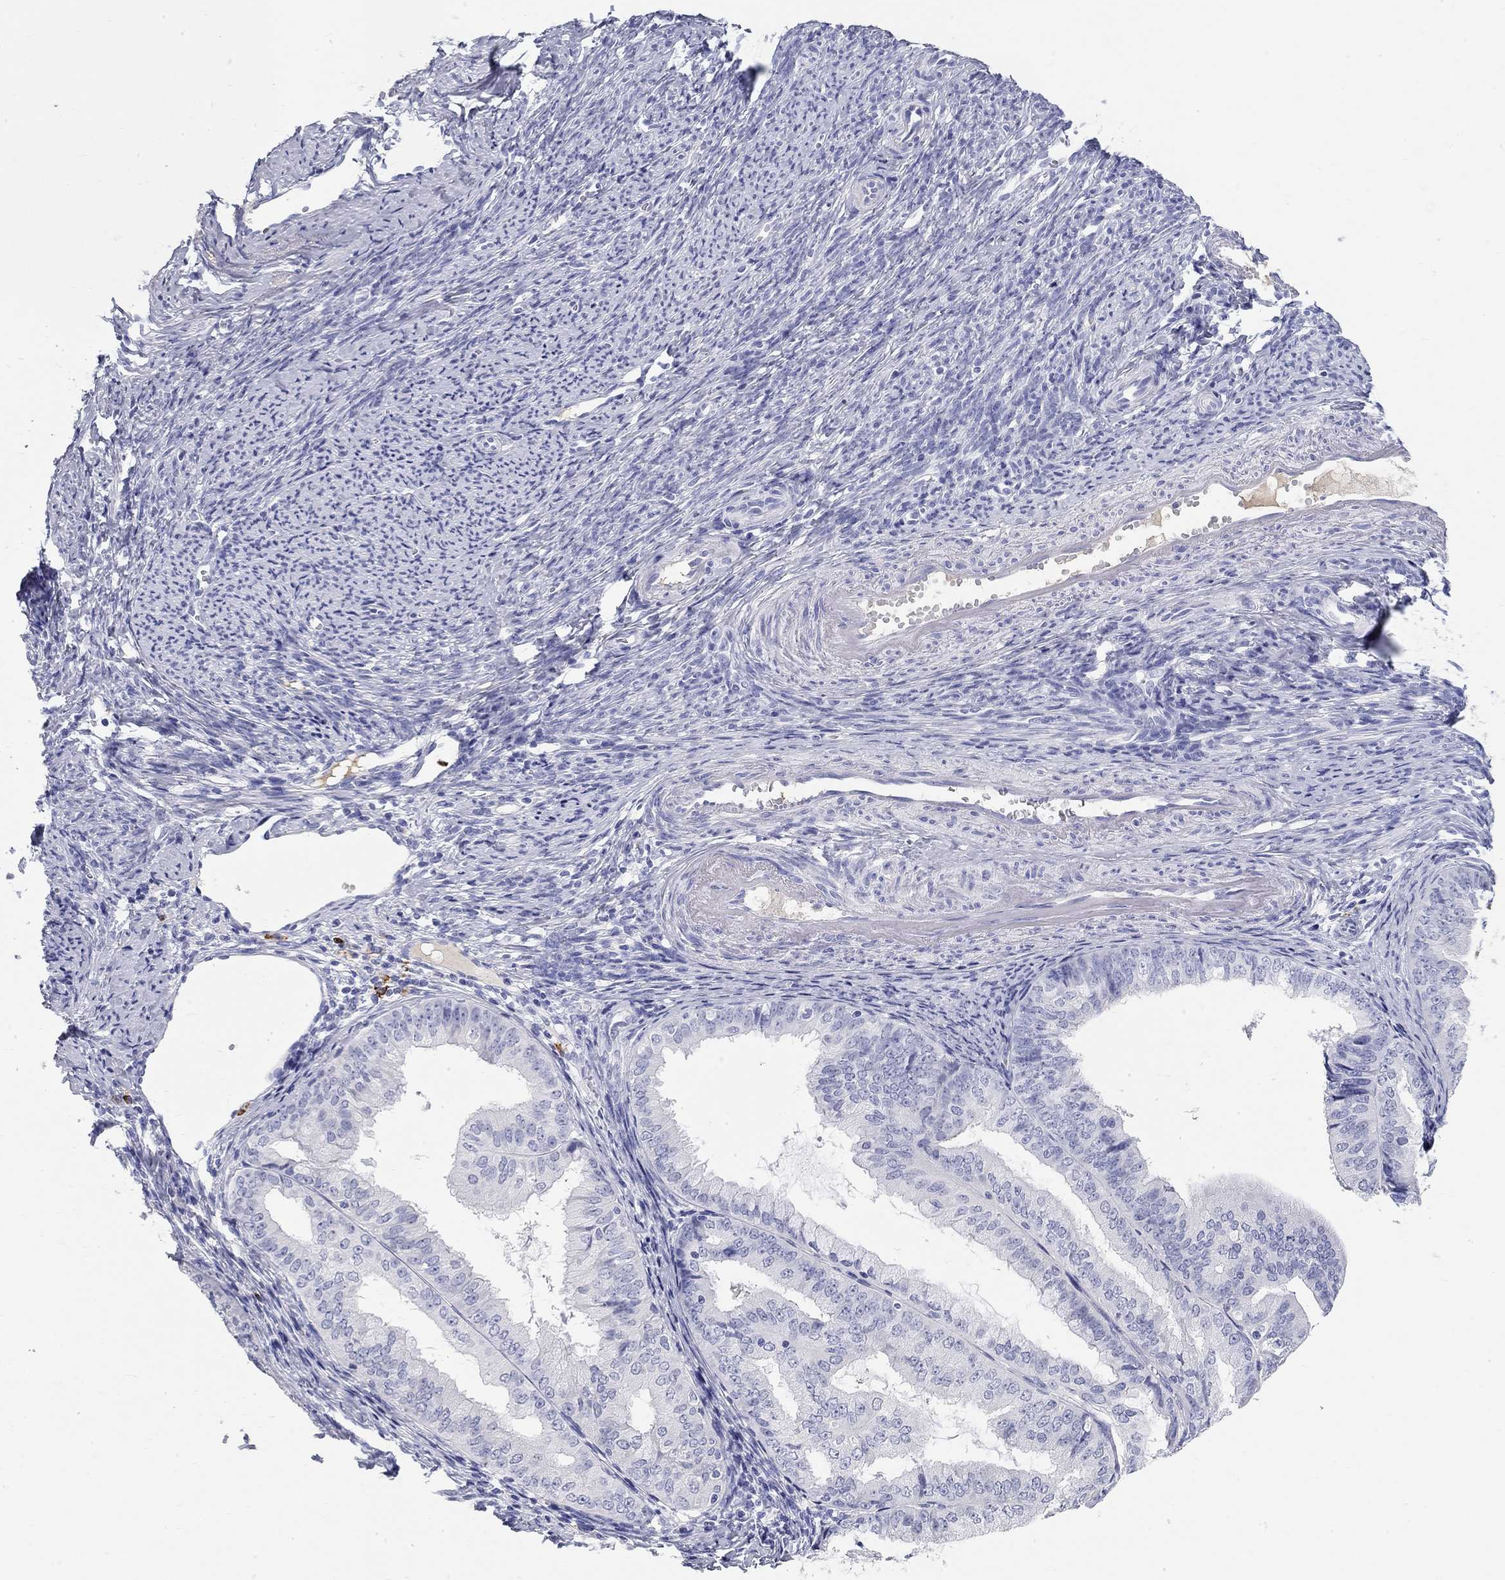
{"staining": {"intensity": "negative", "quantity": "none", "location": "none"}, "tissue": "endometrial cancer", "cell_type": "Tumor cells", "image_type": "cancer", "snomed": [{"axis": "morphology", "description": "Adenocarcinoma, NOS"}, {"axis": "topography", "description": "Endometrium"}], "caption": "Tumor cells show no significant positivity in adenocarcinoma (endometrial).", "gene": "PHOX2B", "patient": {"sex": "female", "age": 63}}